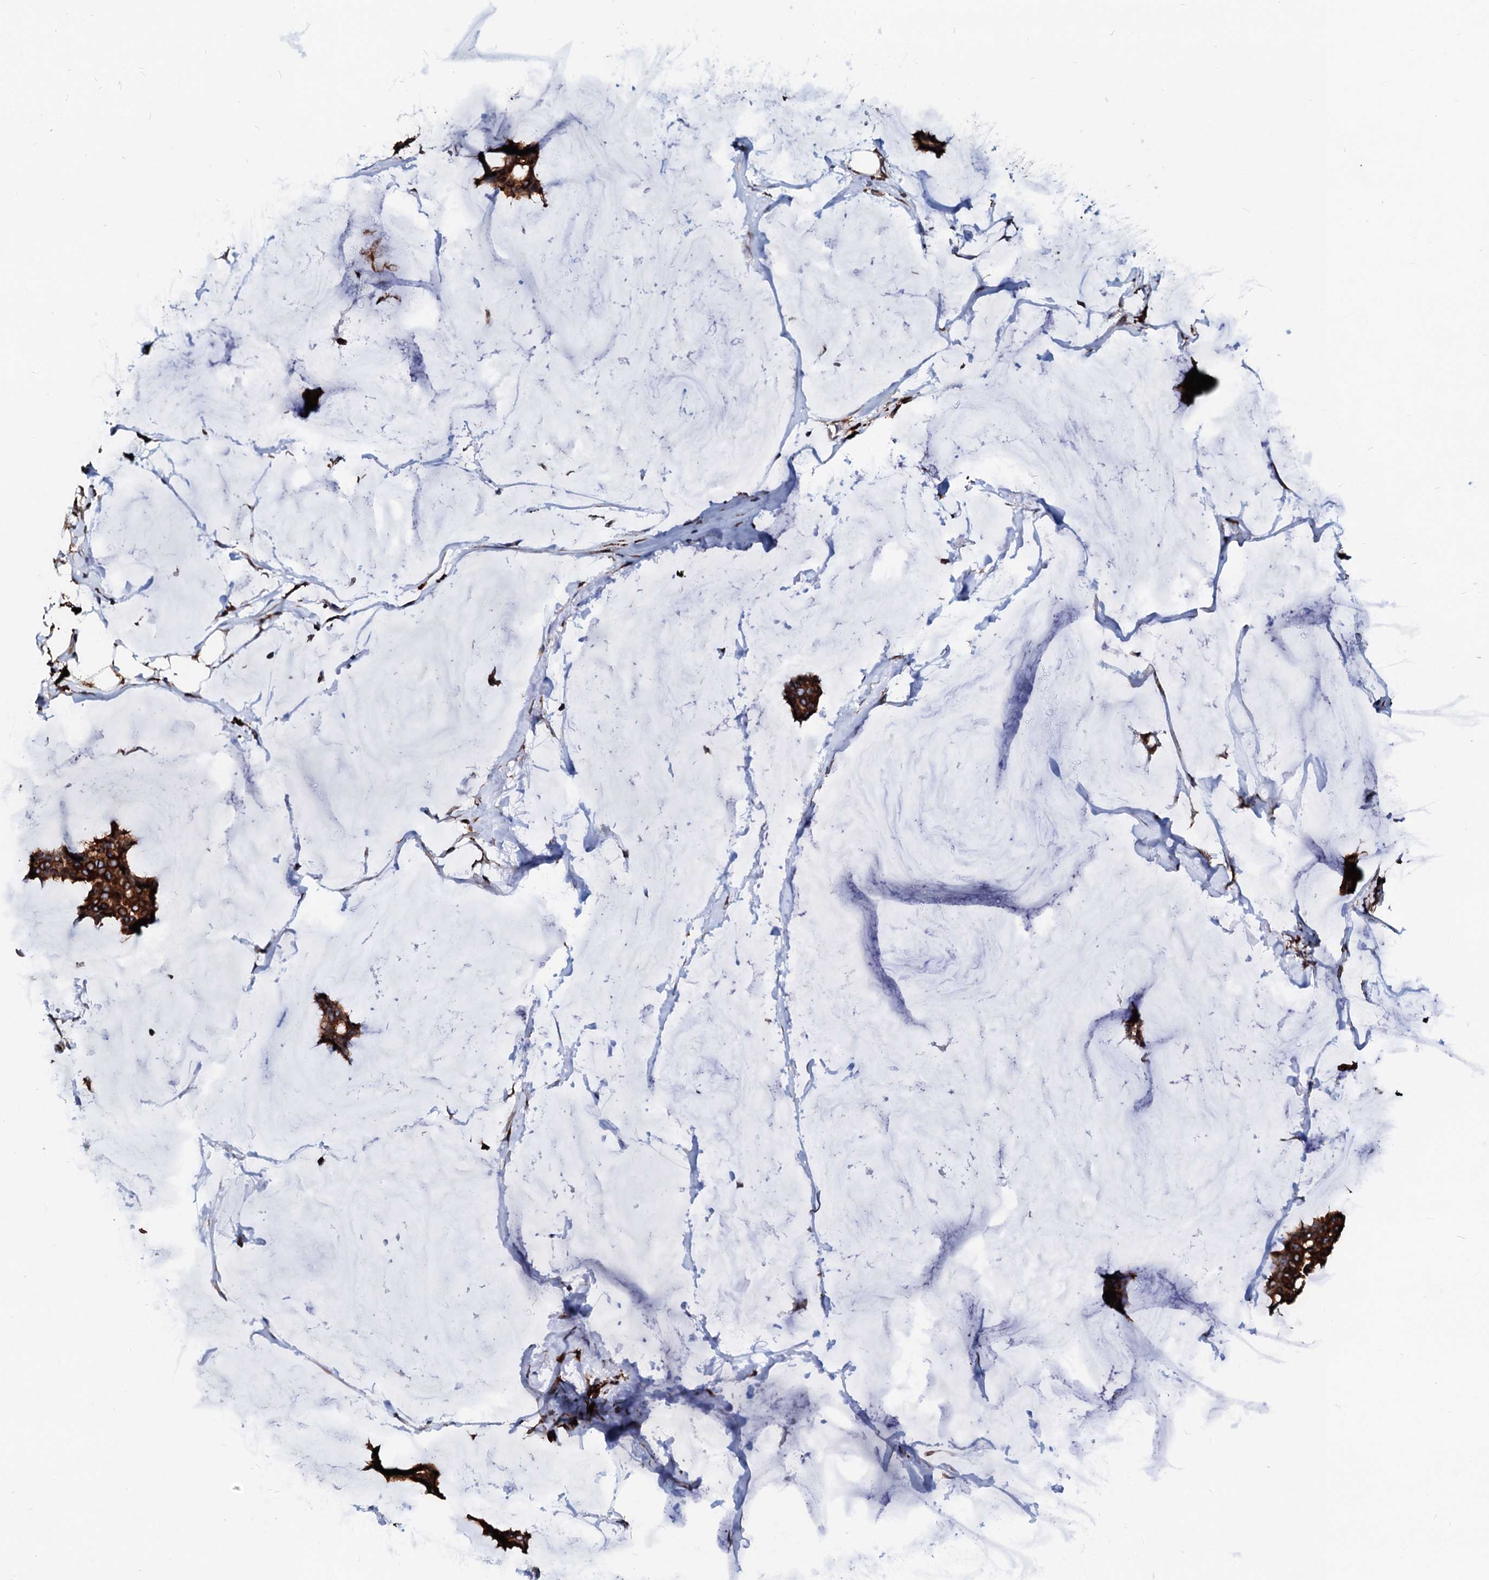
{"staining": {"intensity": "strong", "quantity": ">75%", "location": "cytoplasmic/membranous"}, "tissue": "breast cancer", "cell_type": "Tumor cells", "image_type": "cancer", "snomed": [{"axis": "morphology", "description": "Duct carcinoma"}, {"axis": "topography", "description": "Breast"}], "caption": "Breast cancer (intraductal carcinoma) stained for a protein demonstrates strong cytoplasmic/membranous positivity in tumor cells.", "gene": "DERL1", "patient": {"sex": "female", "age": 93}}